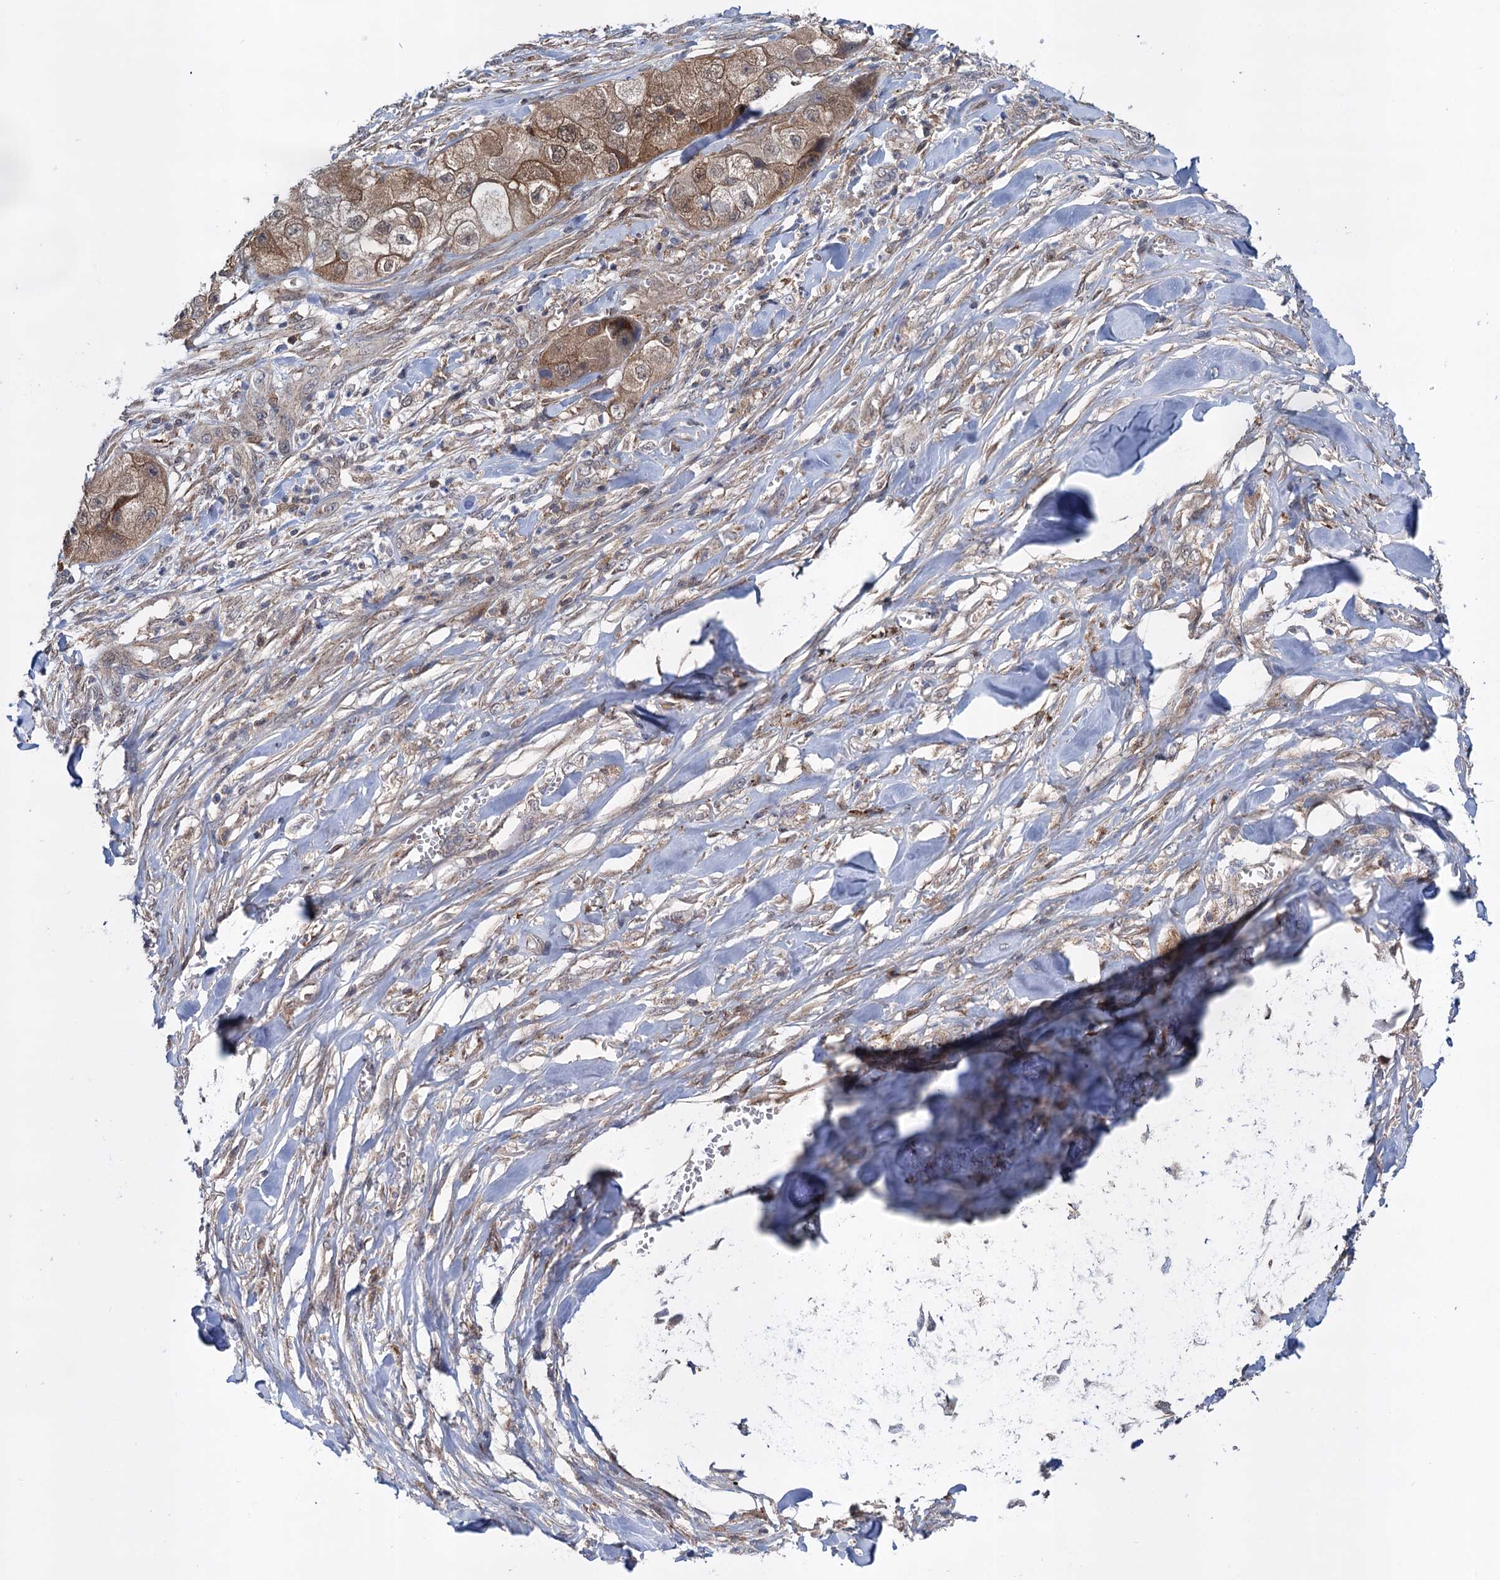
{"staining": {"intensity": "moderate", "quantity": ">75%", "location": "cytoplasmic/membranous,nuclear"}, "tissue": "skin cancer", "cell_type": "Tumor cells", "image_type": "cancer", "snomed": [{"axis": "morphology", "description": "Squamous cell carcinoma, NOS"}, {"axis": "topography", "description": "Skin"}, {"axis": "topography", "description": "Subcutis"}], "caption": "Tumor cells show medium levels of moderate cytoplasmic/membranous and nuclear positivity in about >75% of cells in skin squamous cell carcinoma.", "gene": "GLO1", "patient": {"sex": "male", "age": 73}}